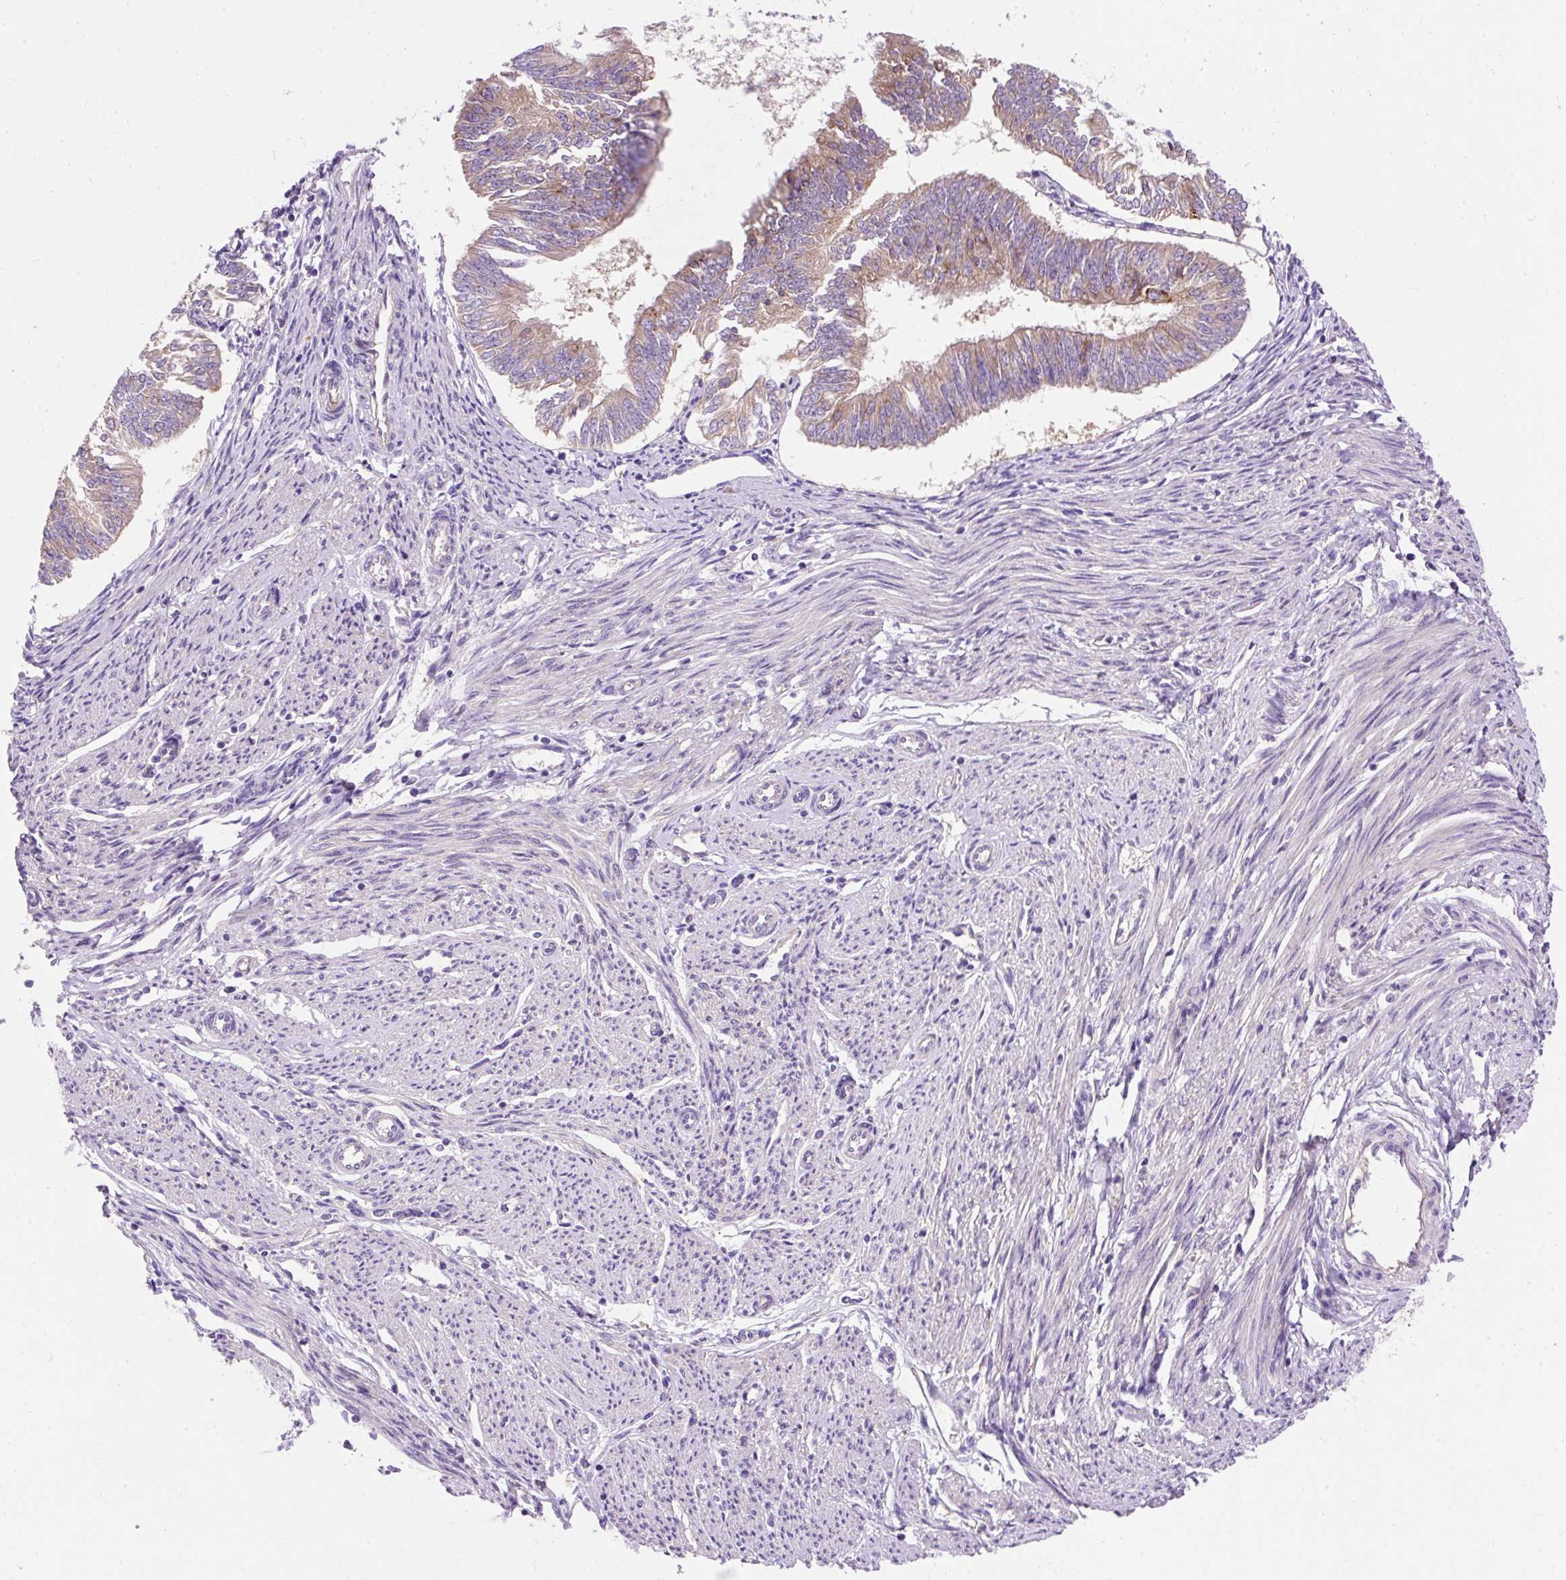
{"staining": {"intensity": "weak", "quantity": ">75%", "location": "cytoplasmic/membranous"}, "tissue": "endometrial cancer", "cell_type": "Tumor cells", "image_type": "cancer", "snomed": [{"axis": "morphology", "description": "Adenocarcinoma, NOS"}, {"axis": "topography", "description": "Endometrium"}], "caption": "Tumor cells reveal low levels of weak cytoplasmic/membranous positivity in approximately >75% of cells in human adenocarcinoma (endometrial). (Brightfield microscopy of DAB IHC at high magnification).", "gene": "OR4K15", "patient": {"sex": "female", "age": 58}}